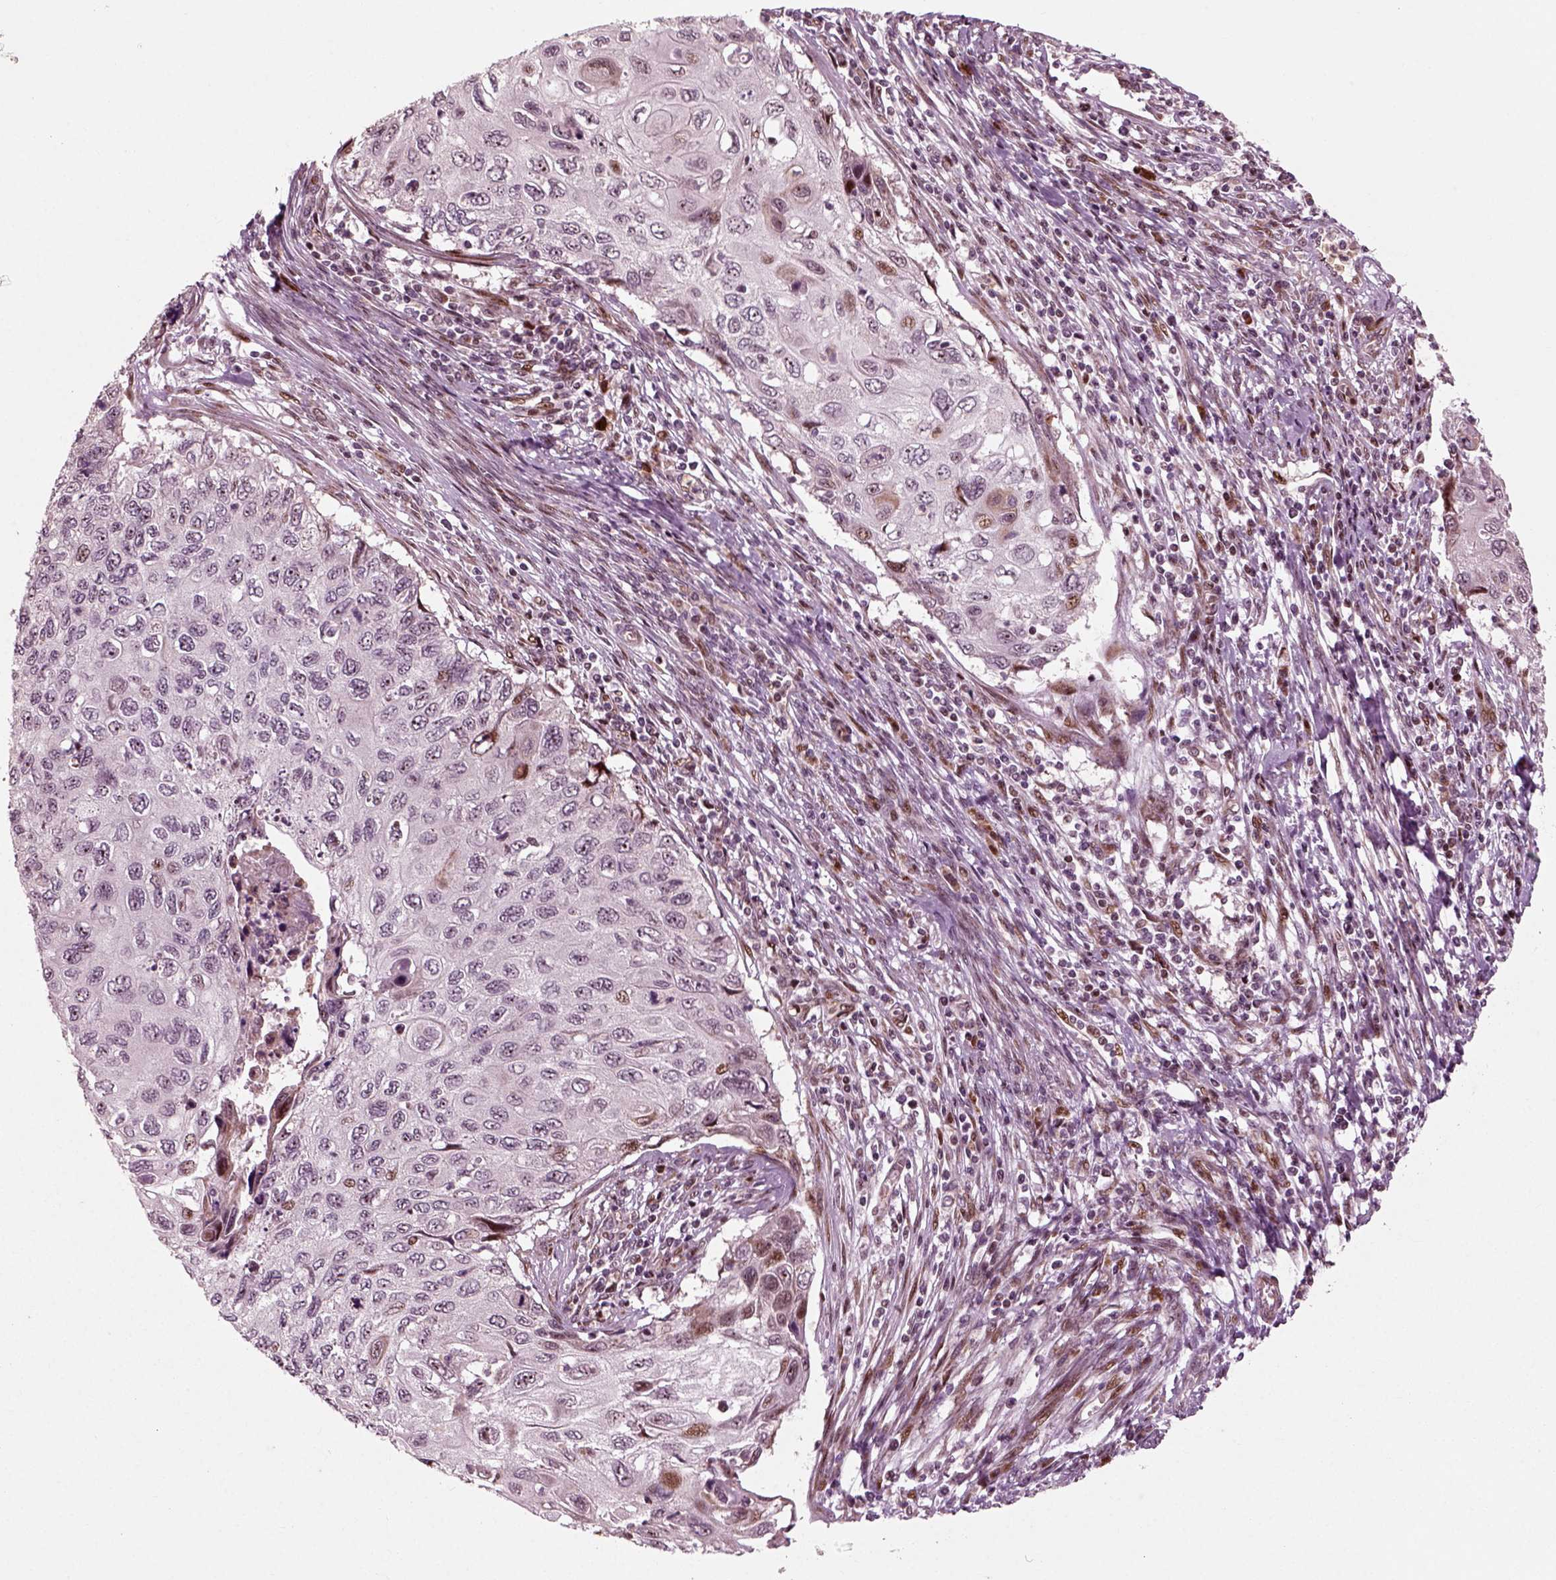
{"staining": {"intensity": "negative", "quantity": "none", "location": "none"}, "tissue": "cervical cancer", "cell_type": "Tumor cells", "image_type": "cancer", "snomed": [{"axis": "morphology", "description": "Squamous cell carcinoma, NOS"}, {"axis": "topography", "description": "Cervix"}], "caption": "Immunohistochemistry (IHC) micrograph of human cervical squamous cell carcinoma stained for a protein (brown), which reveals no expression in tumor cells.", "gene": "CDC14A", "patient": {"sex": "female", "age": 70}}